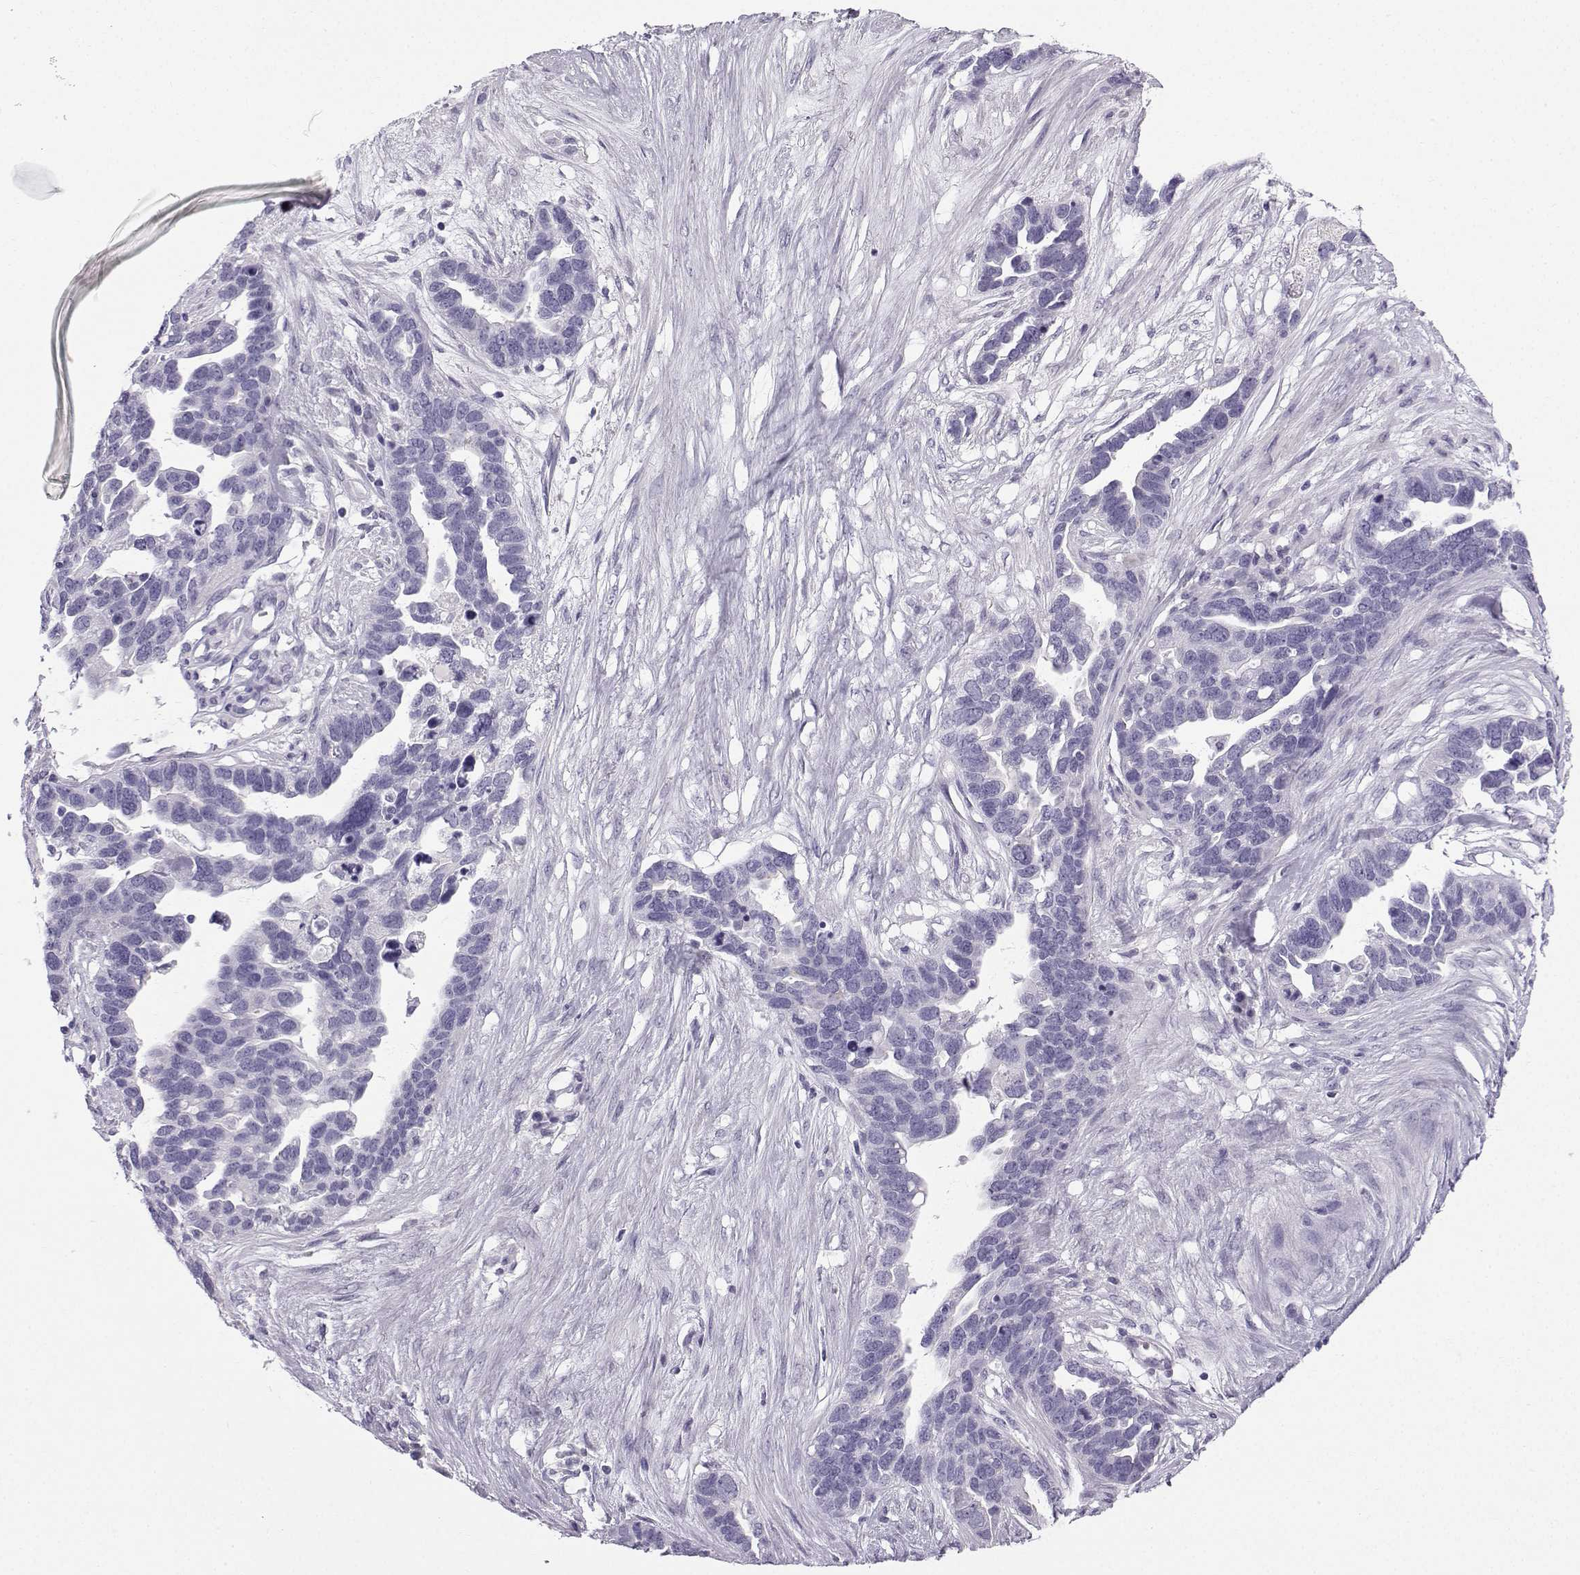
{"staining": {"intensity": "negative", "quantity": "none", "location": "none"}, "tissue": "ovarian cancer", "cell_type": "Tumor cells", "image_type": "cancer", "snomed": [{"axis": "morphology", "description": "Cystadenocarcinoma, serous, NOS"}, {"axis": "topography", "description": "Ovary"}], "caption": "This is a image of immunohistochemistry (IHC) staining of serous cystadenocarcinoma (ovarian), which shows no positivity in tumor cells.", "gene": "ZBTB8B", "patient": {"sex": "female", "age": 54}}